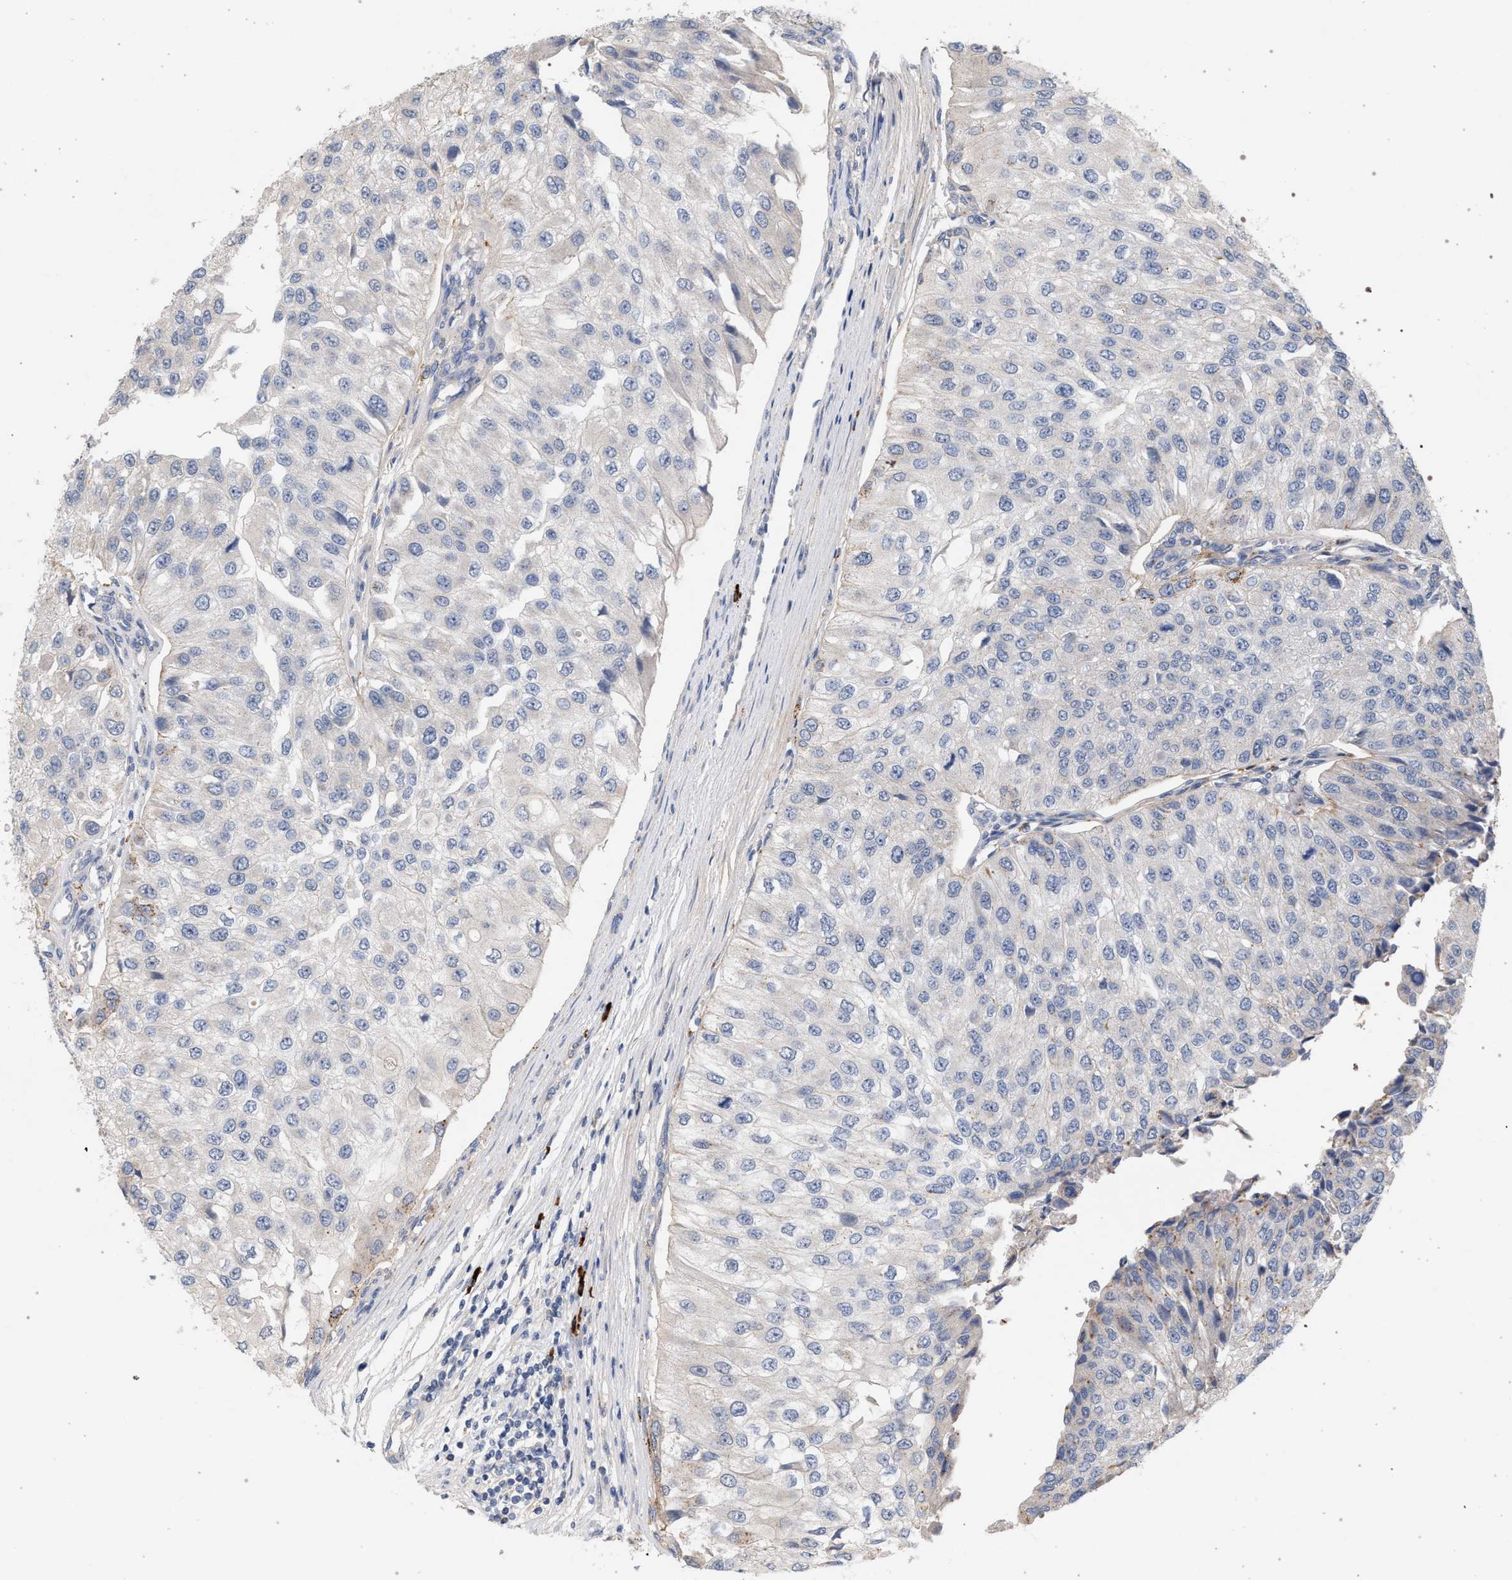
{"staining": {"intensity": "negative", "quantity": "none", "location": "none"}, "tissue": "urothelial cancer", "cell_type": "Tumor cells", "image_type": "cancer", "snomed": [{"axis": "morphology", "description": "Urothelial carcinoma, High grade"}, {"axis": "topography", "description": "Kidney"}, {"axis": "topography", "description": "Urinary bladder"}], "caption": "Immunohistochemistry (IHC) image of urothelial cancer stained for a protein (brown), which demonstrates no positivity in tumor cells.", "gene": "MAMDC2", "patient": {"sex": "male", "age": 77}}